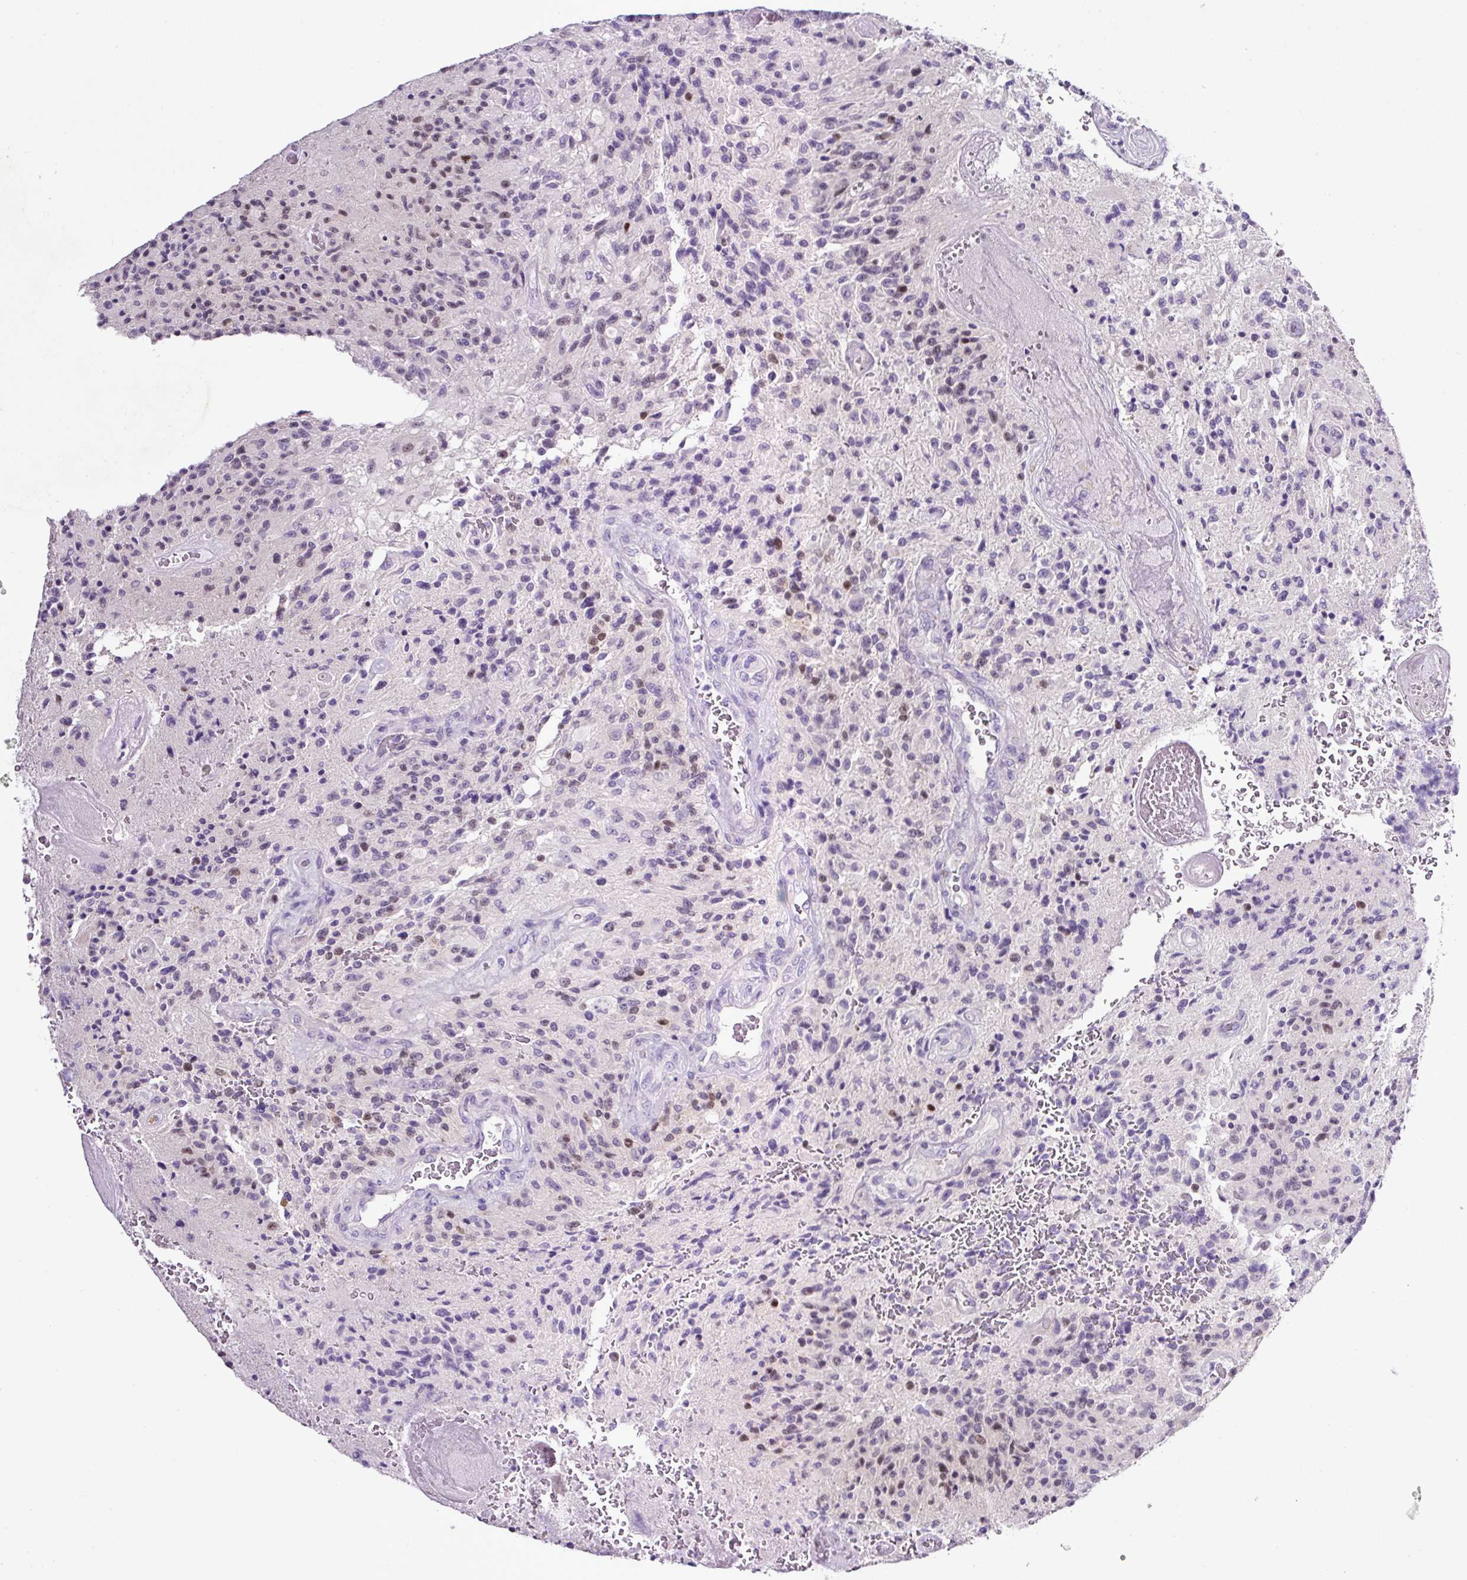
{"staining": {"intensity": "negative", "quantity": "none", "location": "none"}, "tissue": "glioma", "cell_type": "Tumor cells", "image_type": "cancer", "snomed": [{"axis": "morphology", "description": "Normal tissue, NOS"}, {"axis": "morphology", "description": "Glioma, malignant, High grade"}, {"axis": "topography", "description": "Cerebral cortex"}], "caption": "A micrograph of malignant glioma (high-grade) stained for a protein exhibits no brown staining in tumor cells.", "gene": "SP8", "patient": {"sex": "male", "age": 56}}